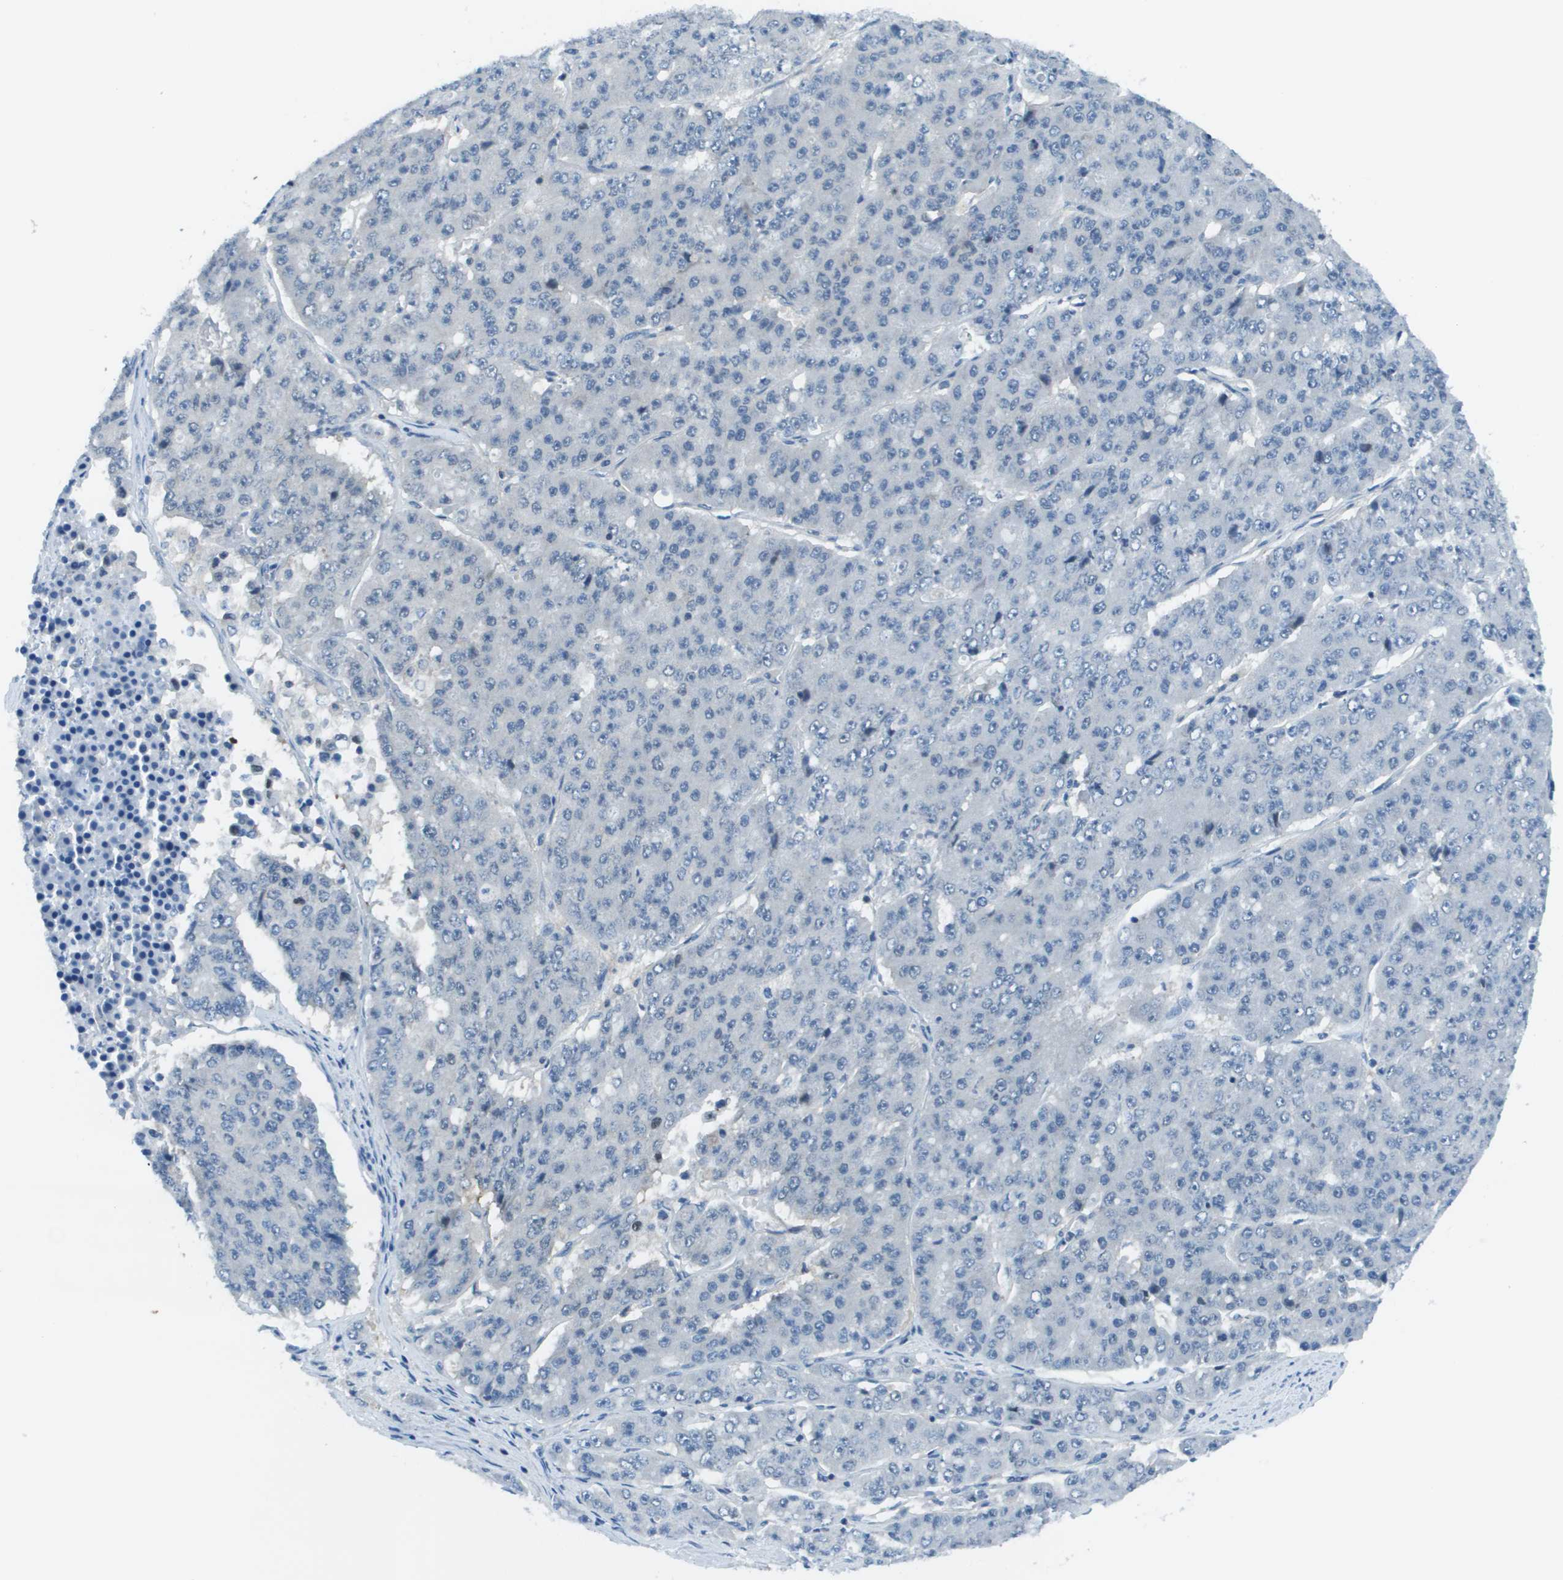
{"staining": {"intensity": "negative", "quantity": "none", "location": "none"}, "tissue": "pancreatic cancer", "cell_type": "Tumor cells", "image_type": "cancer", "snomed": [{"axis": "morphology", "description": "Adenocarcinoma, NOS"}, {"axis": "topography", "description": "Pancreas"}], "caption": "Tumor cells are negative for protein expression in human pancreatic cancer (adenocarcinoma).", "gene": "STIP1", "patient": {"sex": "male", "age": 50}}